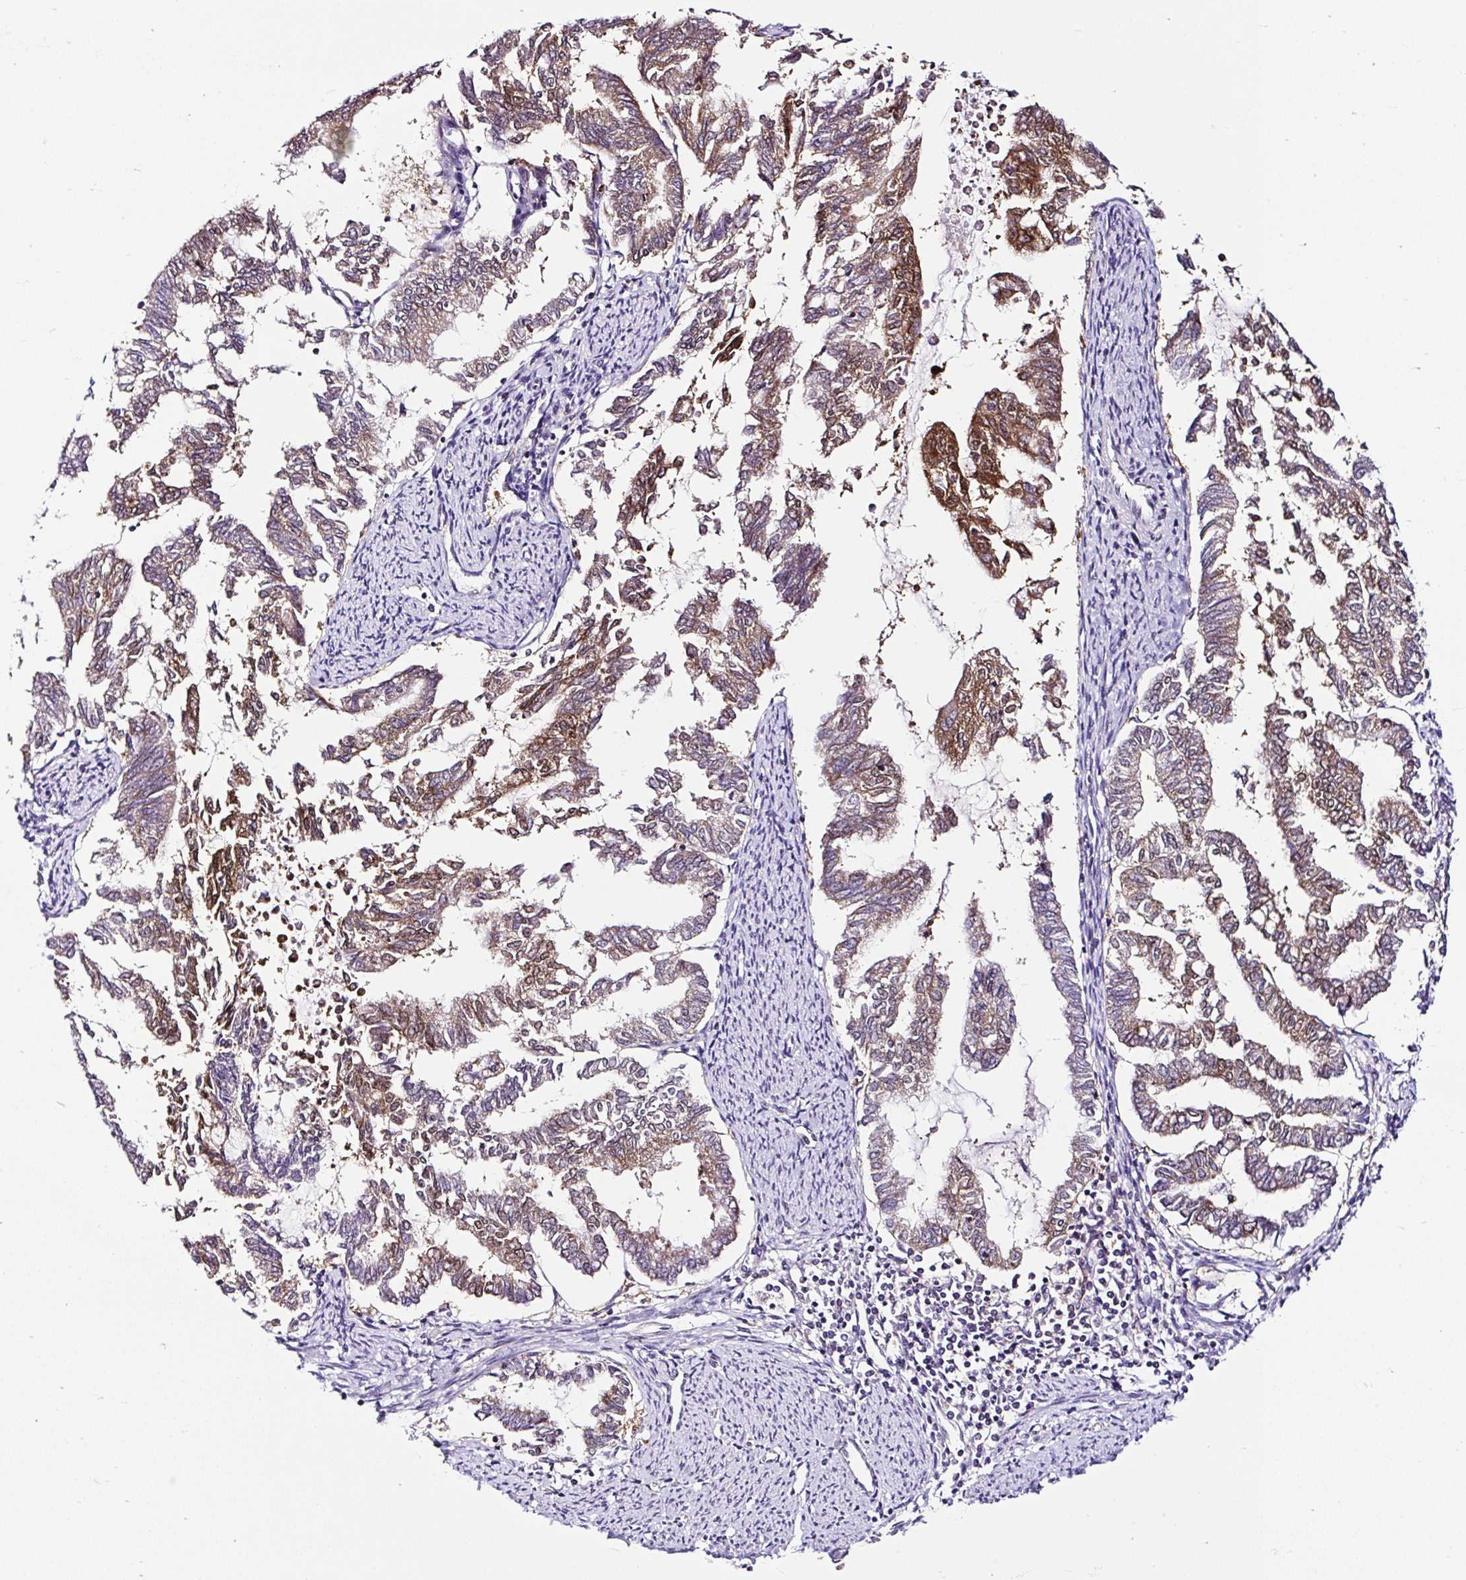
{"staining": {"intensity": "moderate", "quantity": "25%-75%", "location": "cytoplasmic/membranous"}, "tissue": "endometrial cancer", "cell_type": "Tumor cells", "image_type": "cancer", "snomed": [{"axis": "morphology", "description": "Adenocarcinoma, NOS"}, {"axis": "topography", "description": "Endometrium"}], "caption": "Endometrial cancer (adenocarcinoma) was stained to show a protein in brown. There is medium levels of moderate cytoplasmic/membranous positivity in approximately 25%-75% of tumor cells. (IHC, brightfield microscopy, high magnification).", "gene": "PIN4", "patient": {"sex": "female", "age": 79}}